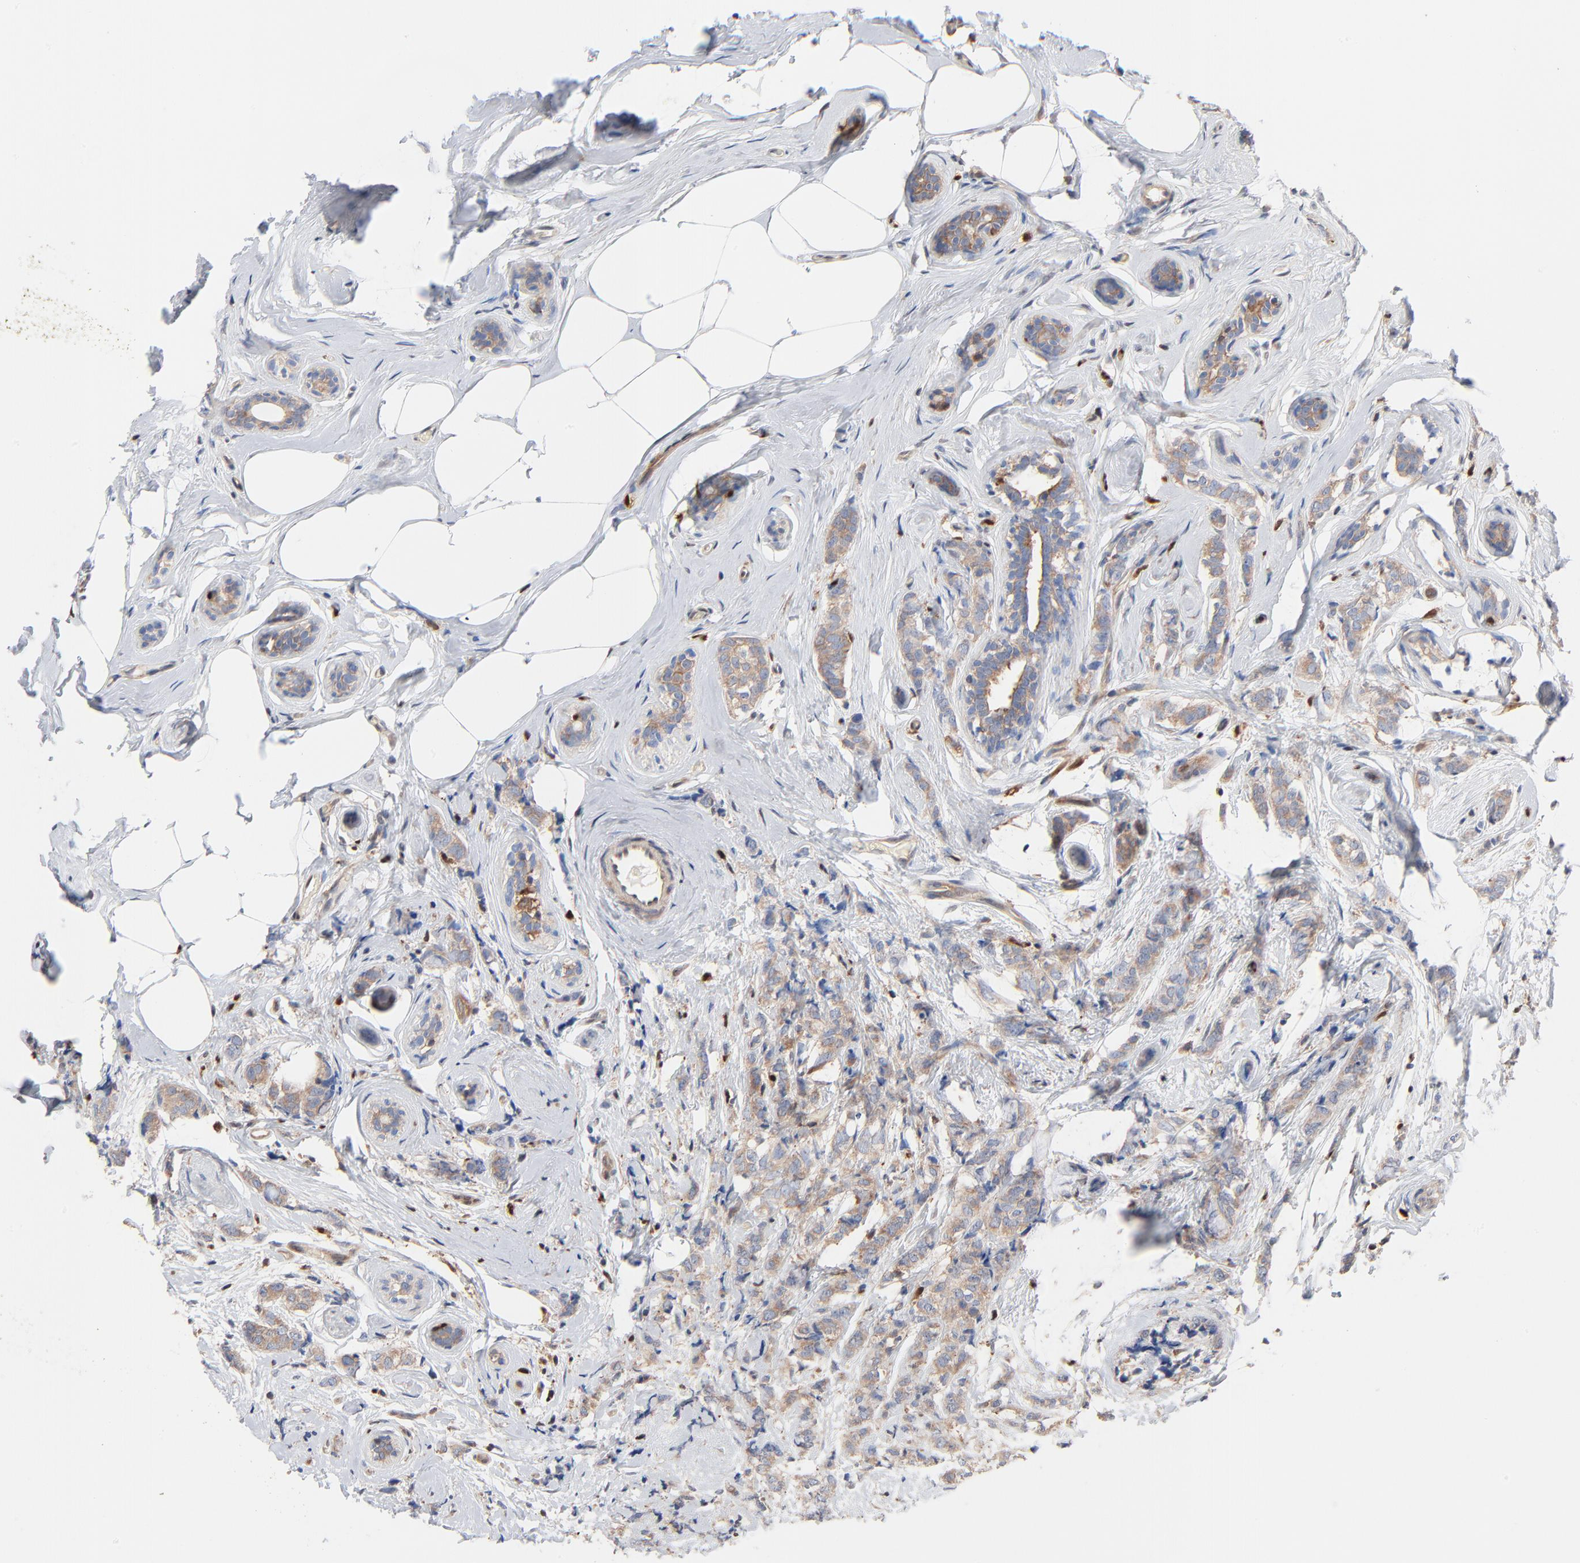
{"staining": {"intensity": "weak", "quantity": "25%-75%", "location": "cytoplasmic/membranous"}, "tissue": "breast cancer", "cell_type": "Tumor cells", "image_type": "cancer", "snomed": [{"axis": "morphology", "description": "Lobular carcinoma"}, {"axis": "topography", "description": "Breast"}], "caption": "DAB immunohistochemical staining of lobular carcinoma (breast) demonstrates weak cytoplasmic/membranous protein expression in approximately 25%-75% of tumor cells. (brown staining indicates protein expression, while blue staining denotes nuclei).", "gene": "ARHGEF6", "patient": {"sex": "female", "age": 60}}